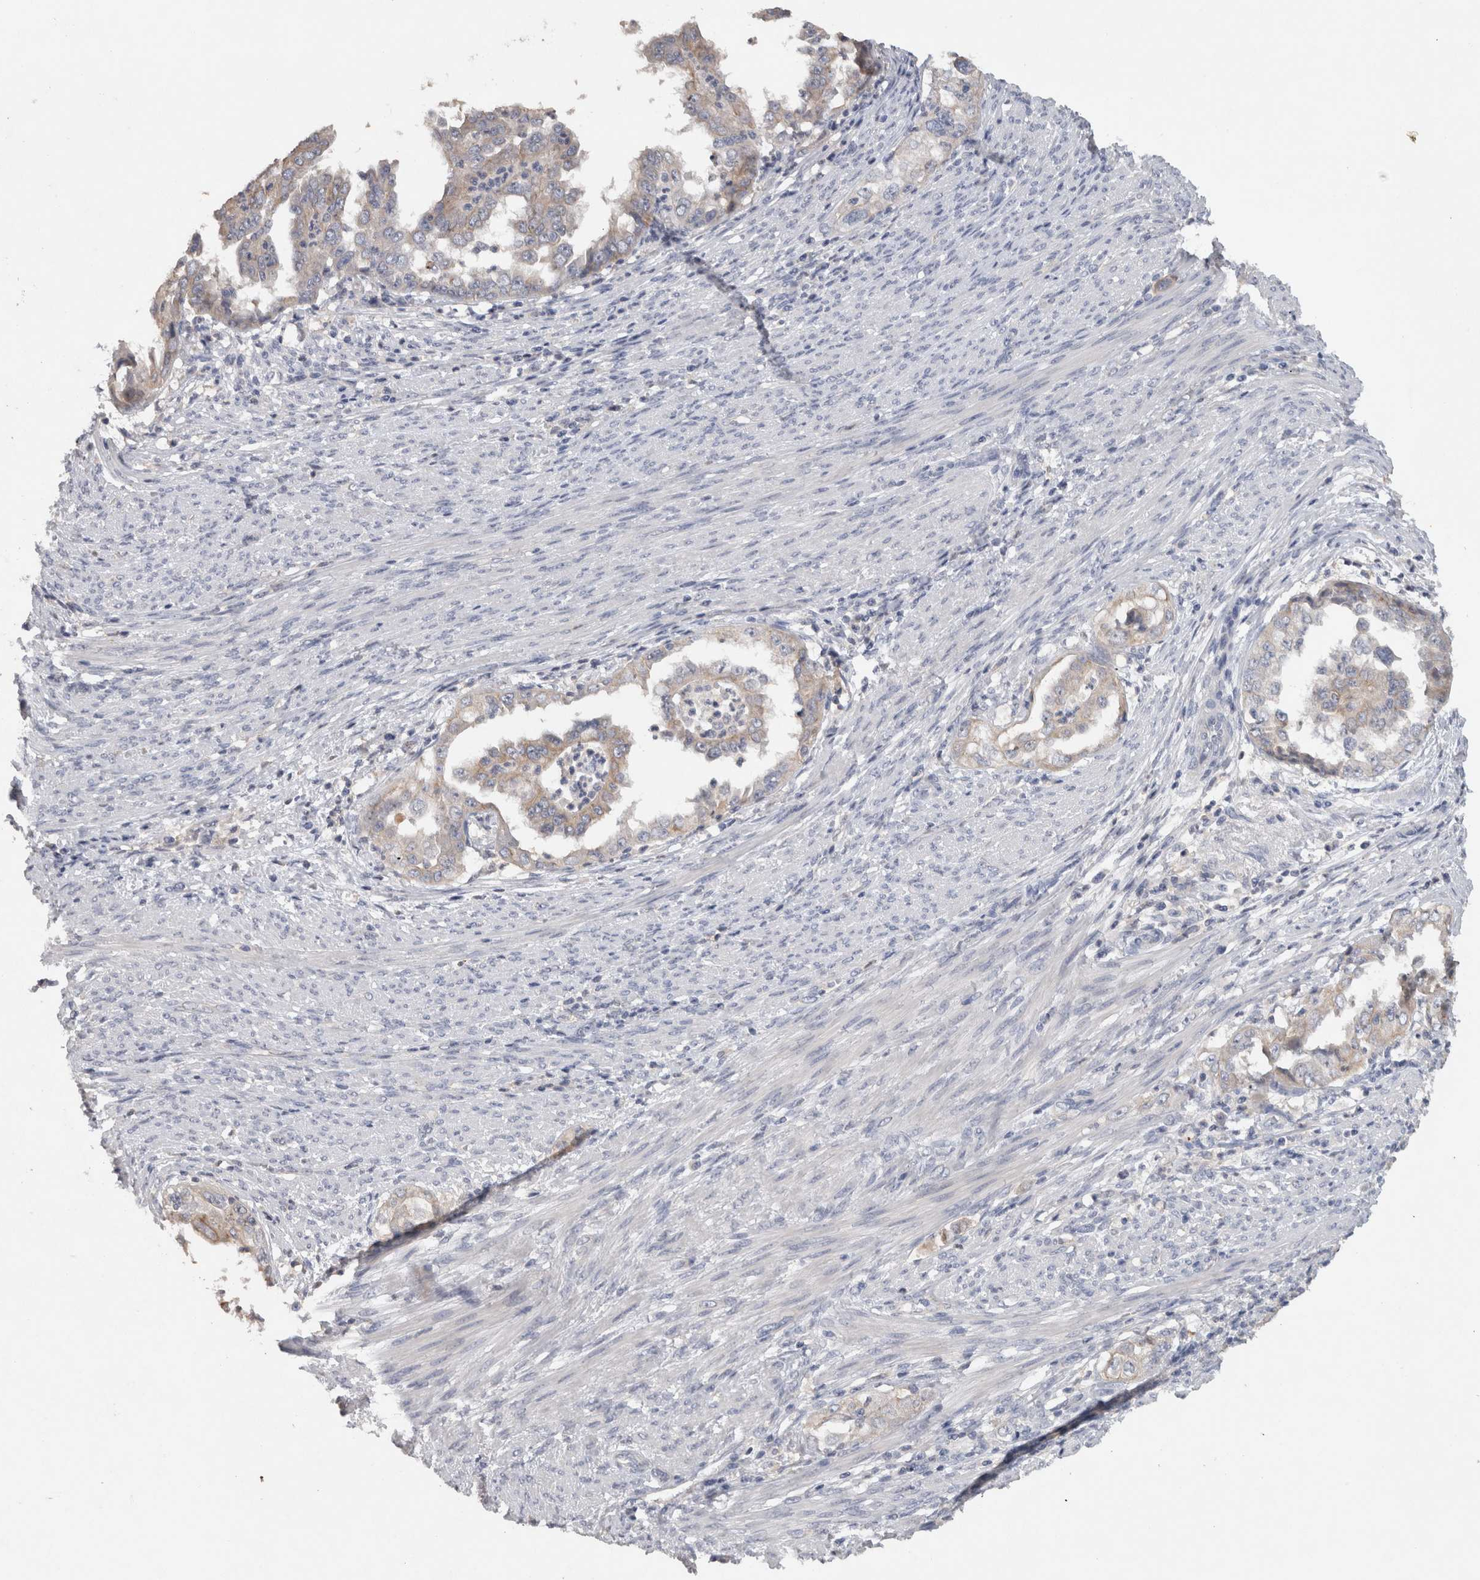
{"staining": {"intensity": "weak", "quantity": "25%-75%", "location": "cytoplasmic/membranous"}, "tissue": "endometrial cancer", "cell_type": "Tumor cells", "image_type": "cancer", "snomed": [{"axis": "morphology", "description": "Adenocarcinoma, NOS"}, {"axis": "topography", "description": "Endometrium"}], "caption": "Tumor cells reveal low levels of weak cytoplasmic/membranous expression in about 25%-75% of cells in human endometrial cancer (adenocarcinoma).", "gene": "HEXD", "patient": {"sex": "female", "age": 85}}